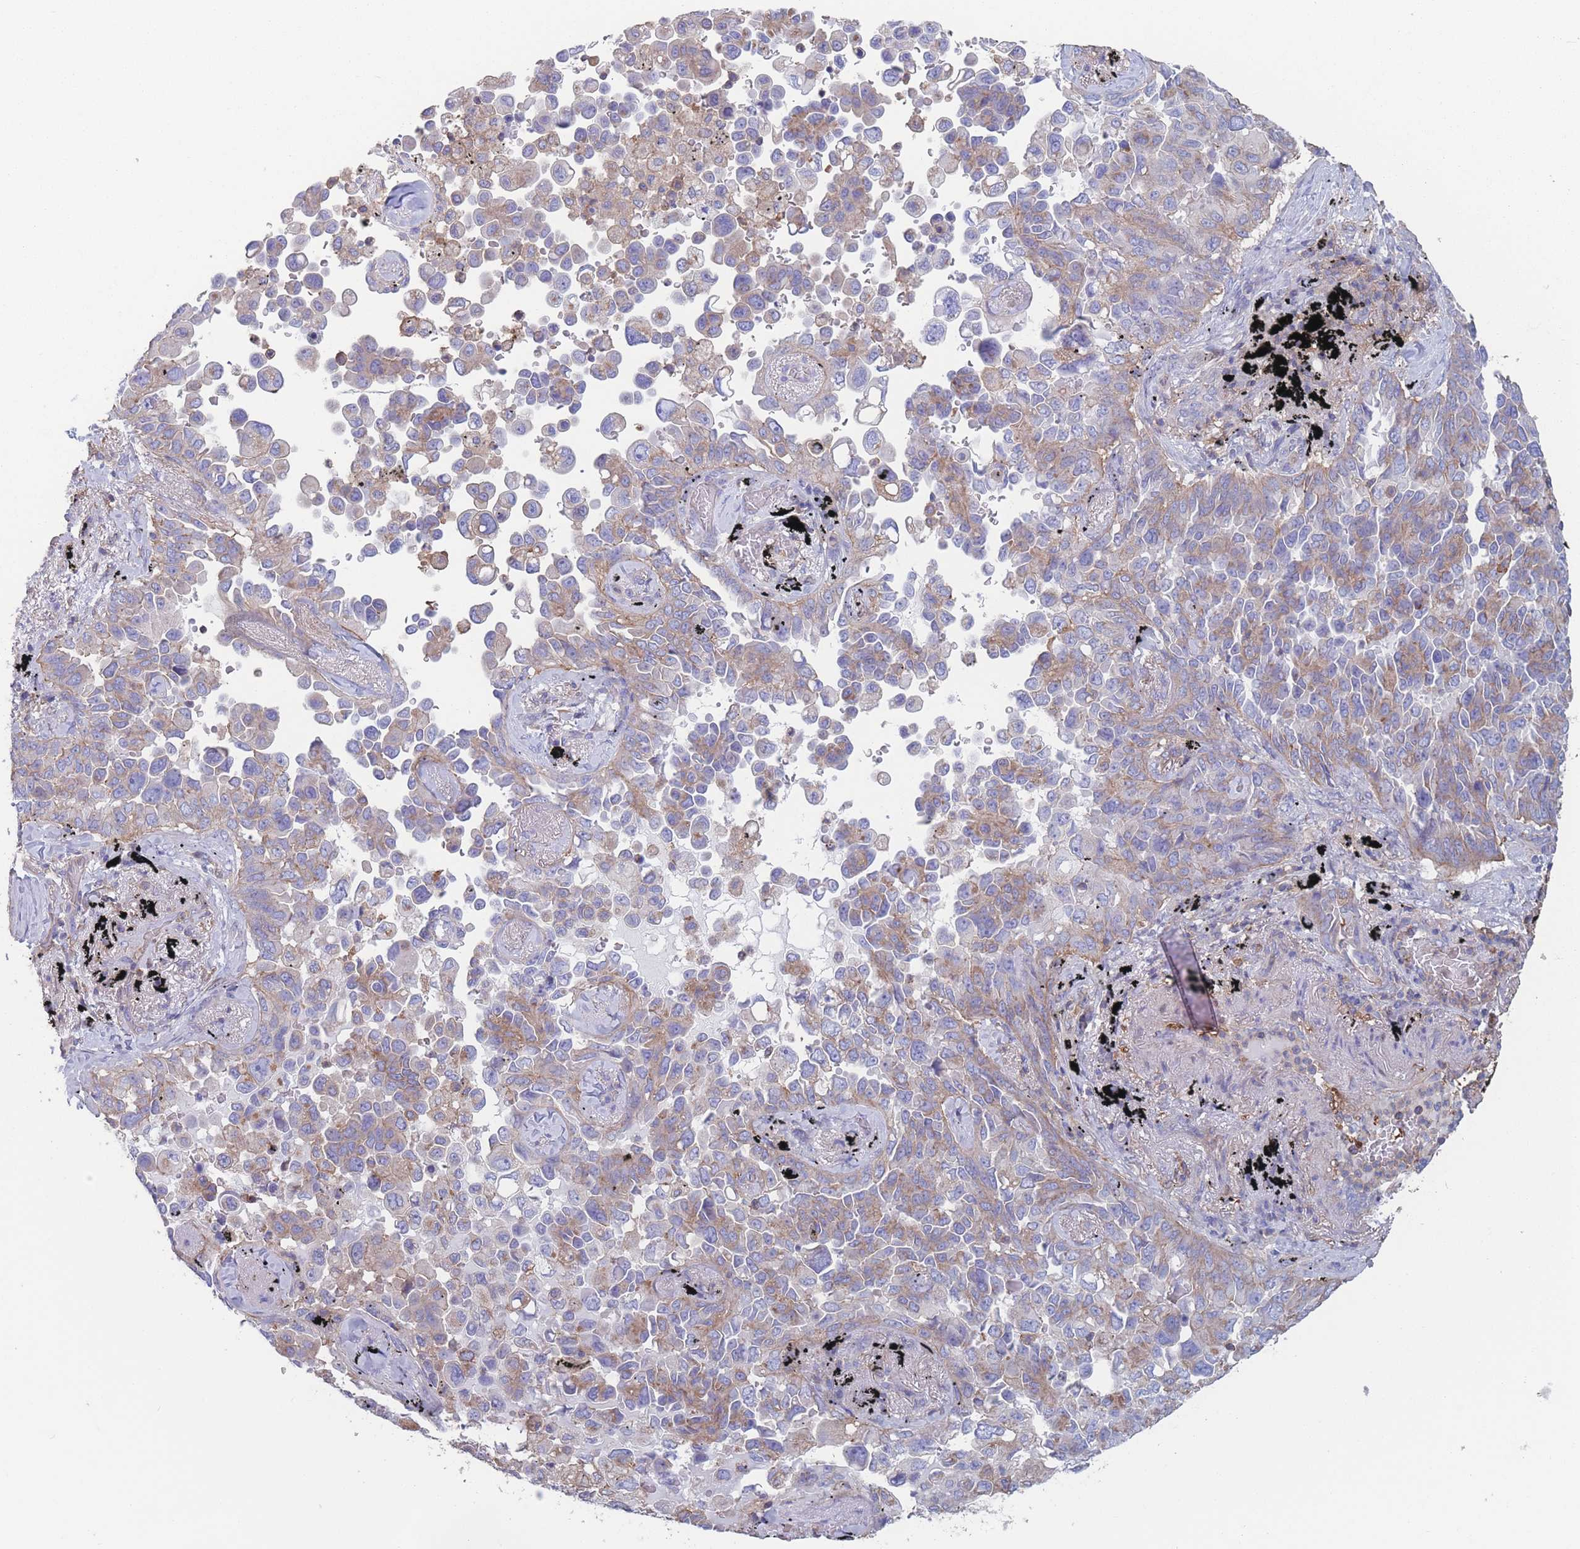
{"staining": {"intensity": "weak", "quantity": "25%-75%", "location": "cytoplasmic/membranous"}, "tissue": "lung cancer", "cell_type": "Tumor cells", "image_type": "cancer", "snomed": [{"axis": "morphology", "description": "Adenocarcinoma, NOS"}, {"axis": "topography", "description": "Lung"}], "caption": "A brown stain labels weak cytoplasmic/membranous expression of a protein in human lung adenocarcinoma tumor cells.", "gene": "ADH1A", "patient": {"sex": "female", "age": 67}}